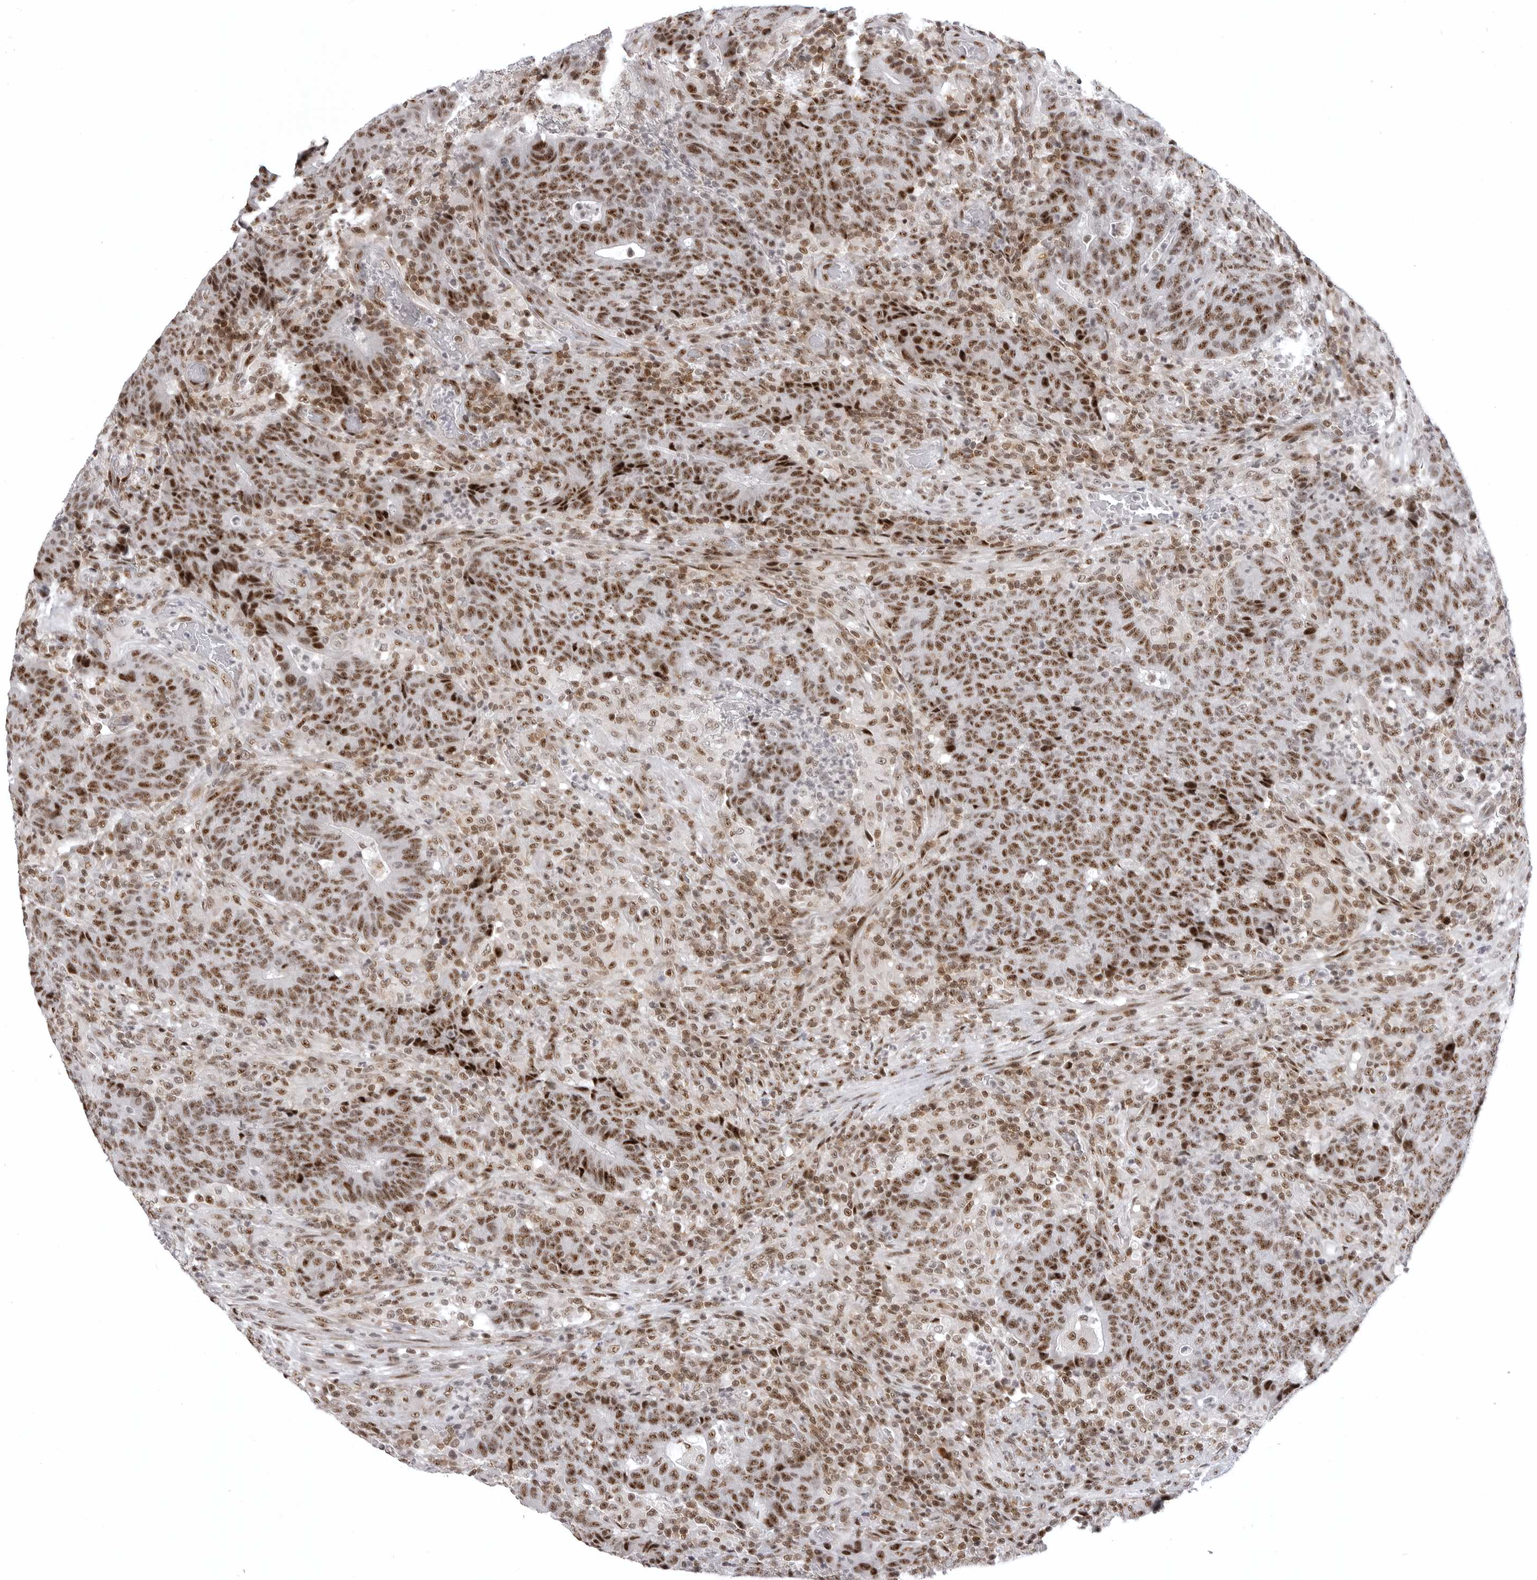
{"staining": {"intensity": "strong", "quantity": ">75%", "location": "nuclear"}, "tissue": "colorectal cancer", "cell_type": "Tumor cells", "image_type": "cancer", "snomed": [{"axis": "morphology", "description": "Adenocarcinoma, NOS"}, {"axis": "topography", "description": "Colon"}], "caption": "Strong nuclear positivity is appreciated in about >75% of tumor cells in colorectal cancer (adenocarcinoma).", "gene": "WRAP53", "patient": {"sex": "female", "age": 75}}